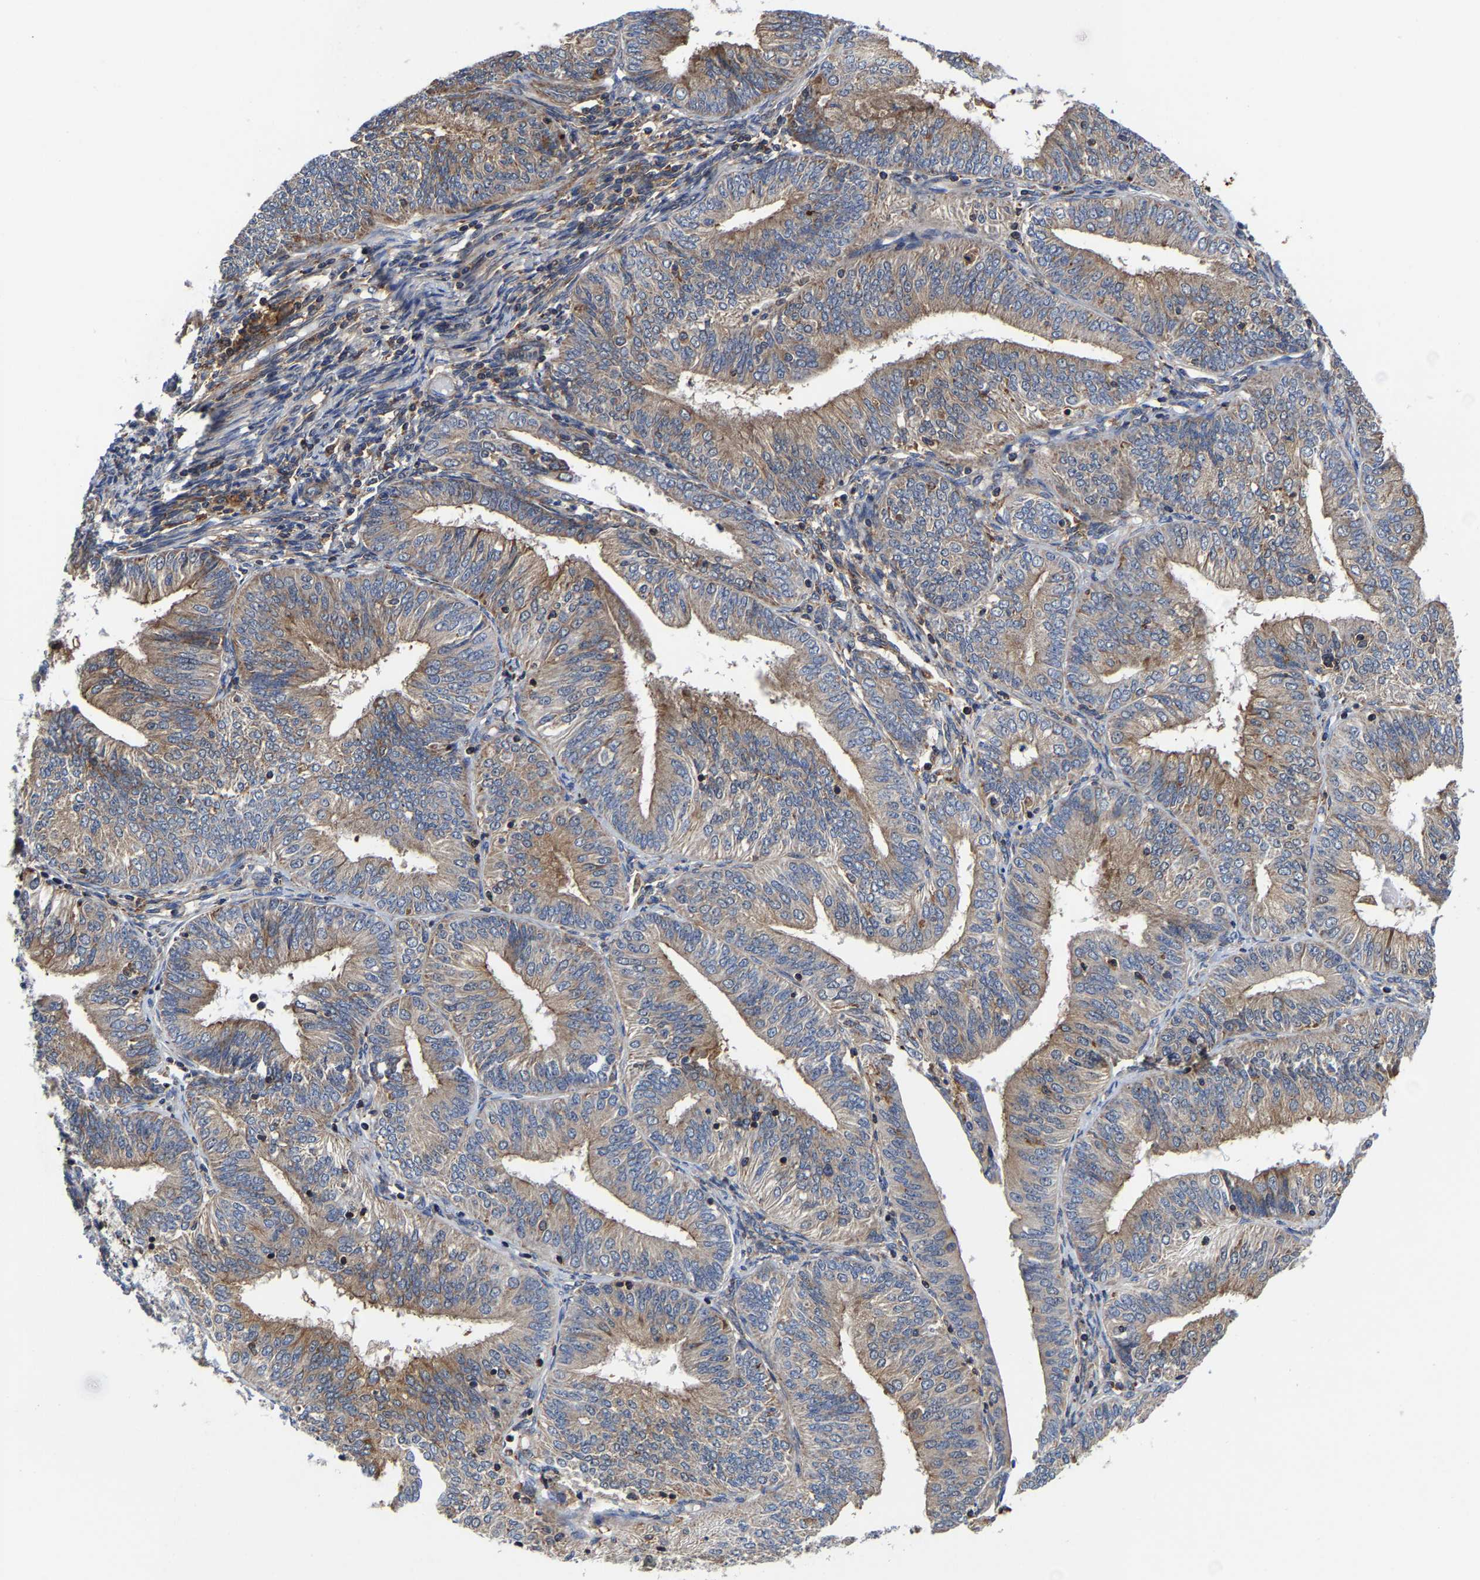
{"staining": {"intensity": "moderate", "quantity": ">75%", "location": "cytoplasmic/membranous"}, "tissue": "endometrial cancer", "cell_type": "Tumor cells", "image_type": "cancer", "snomed": [{"axis": "morphology", "description": "Adenocarcinoma, NOS"}, {"axis": "topography", "description": "Endometrium"}], "caption": "Adenocarcinoma (endometrial) stained with a protein marker exhibits moderate staining in tumor cells.", "gene": "PFKFB3", "patient": {"sex": "female", "age": 58}}